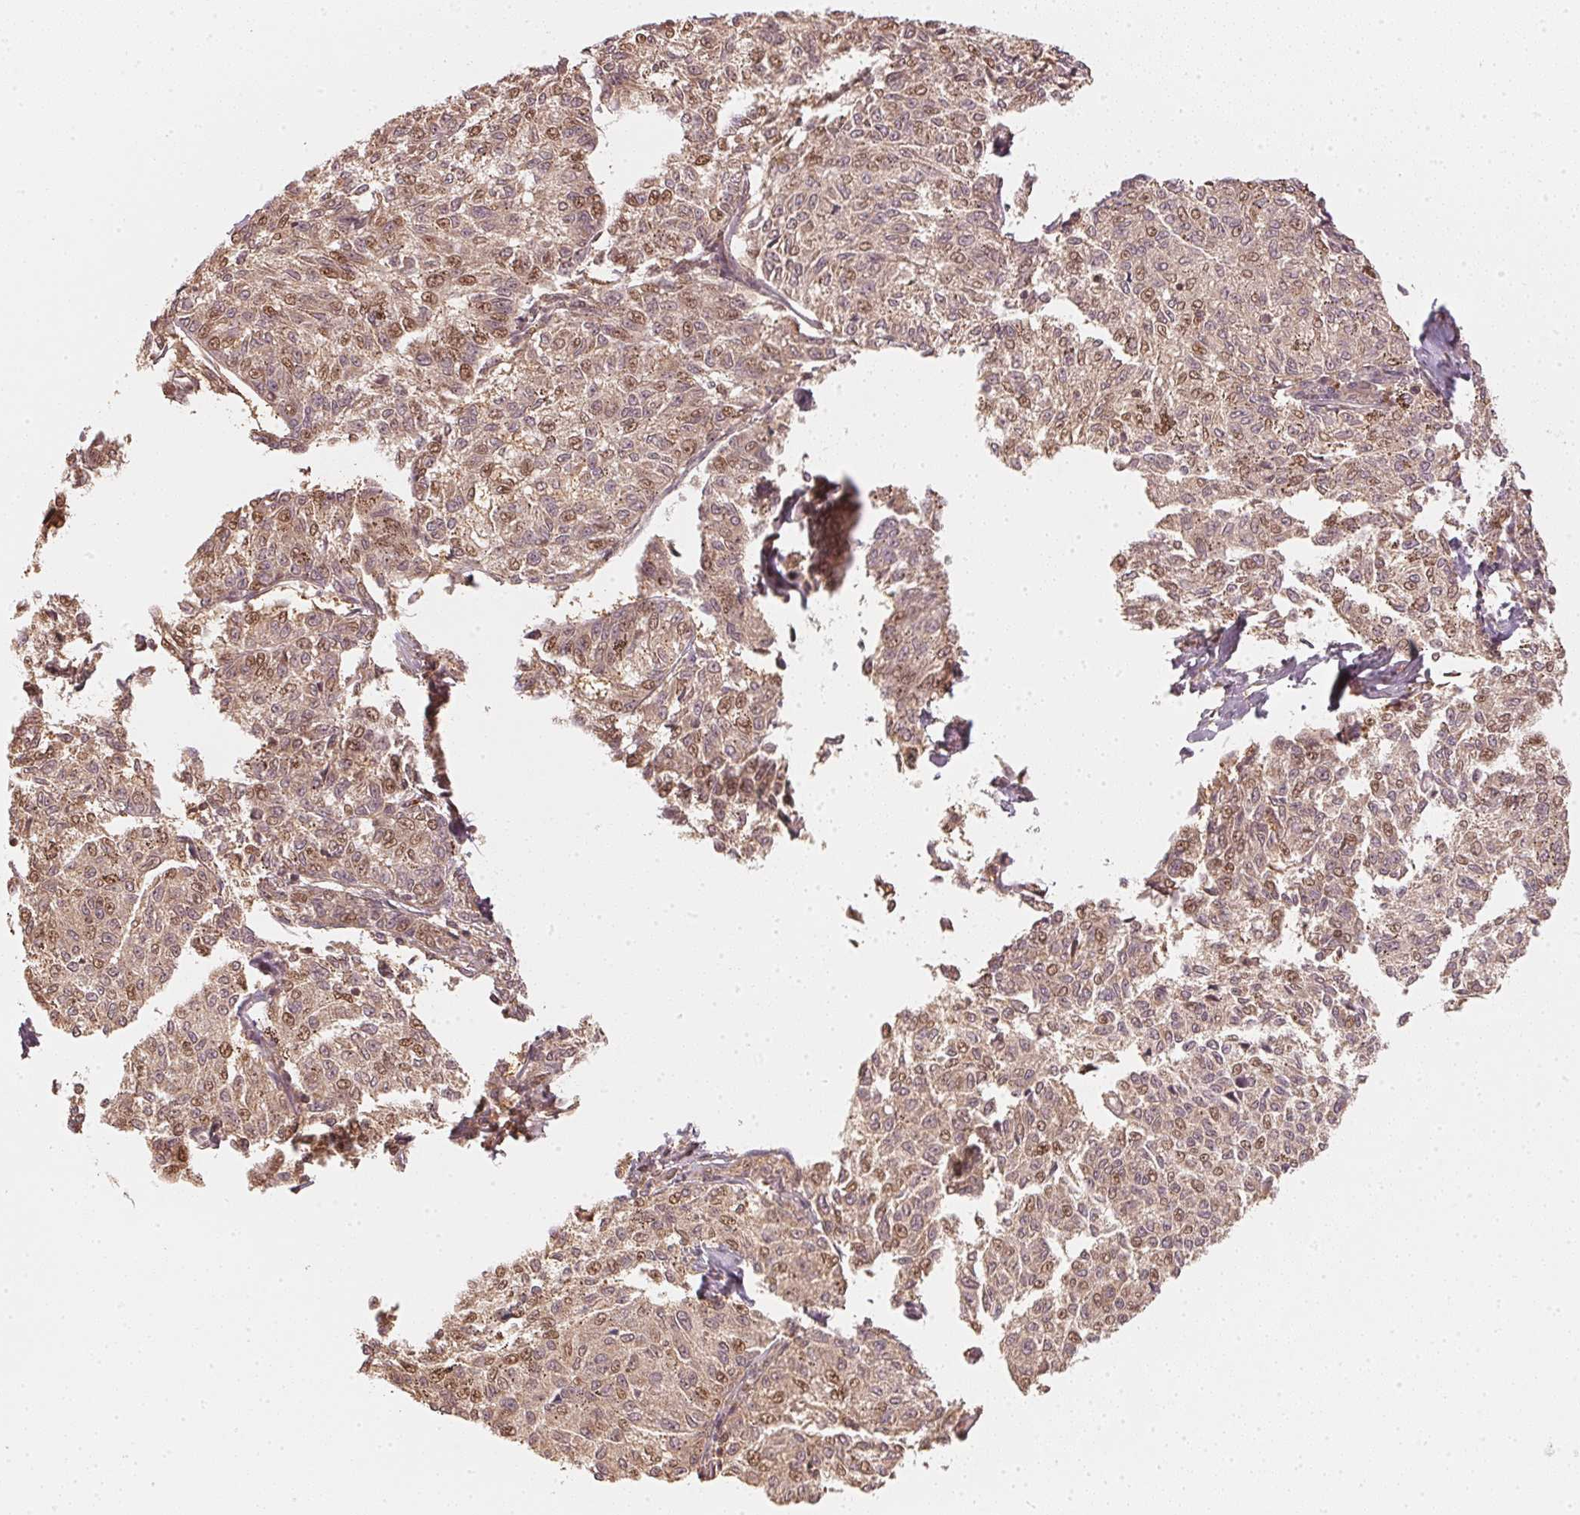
{"staining": {"intensity": "weak", "quantity": ">75%", "location": "cytoplasmic/membranous,nuclear"}, "tissue": "melanoma", "cell_type": "Tumor cells", "image_type": "cancer", "snomed": [{"axis": "morphology", "description": "Malignant melanoma, NOS"}, {"axis": "topography", "description": "Skin"}], "caption": "IHC staining of melanoma, which displays low levels of weak cytoplasmic/membranous and nuclear positivity in about >75% of tumor cells indicating weak cytoplasmic/membranous and nuclear protein staining. The staining was performed using DAB (3,3'-diaminobenzidine) (brown) for protein detection and nuclei were counterstained in hematoxylin (blue).", "gene": "UBE2L3", "patient": {"sex": "female", "age": 72}}